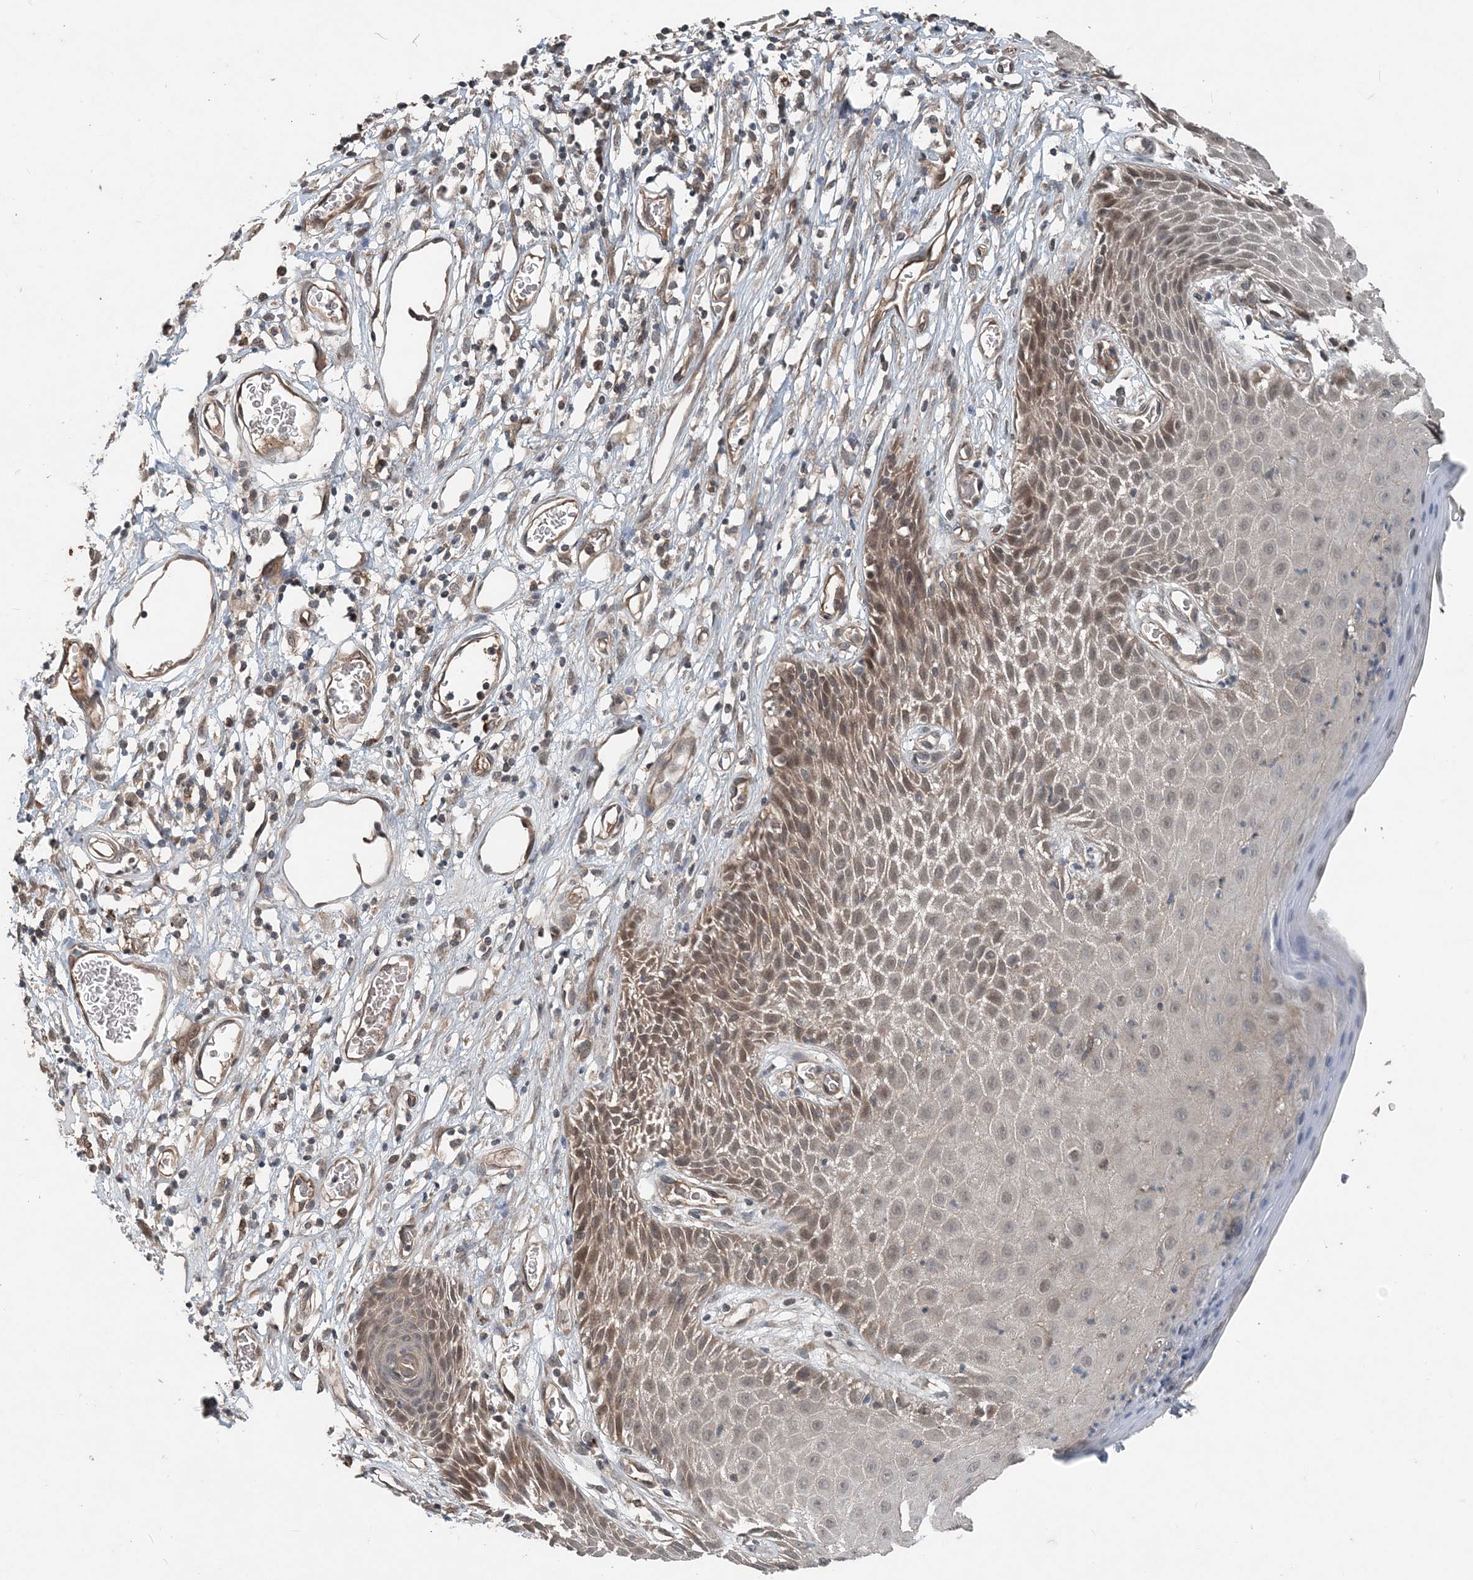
{"staining": {"intensity": "moderate", "quantity": "25%-75%", "location": "cytoplasmic/membranous"}, "tissue": "skin", "cell_type": "Epidermal cells", "image_type": "normal", "snomed": [{"axis": "morphology", "description": "Normal tissue, NOS"}, {"axis": "topography", "description": "Vulva"}], "caption": "A brown stain highlights moderate cytoplasmic/membranous expression of a protein in epidermal cells of benign human skin. The staining was performed using DAB (3,3'-diaminobenzidine) to visualize the protein expression in brown, while the nuclei were stained in blue with hematoxylin (Magnification: 20x).", "gene": "SMPD3", "patient": {"sex": "female", "age": 68}}